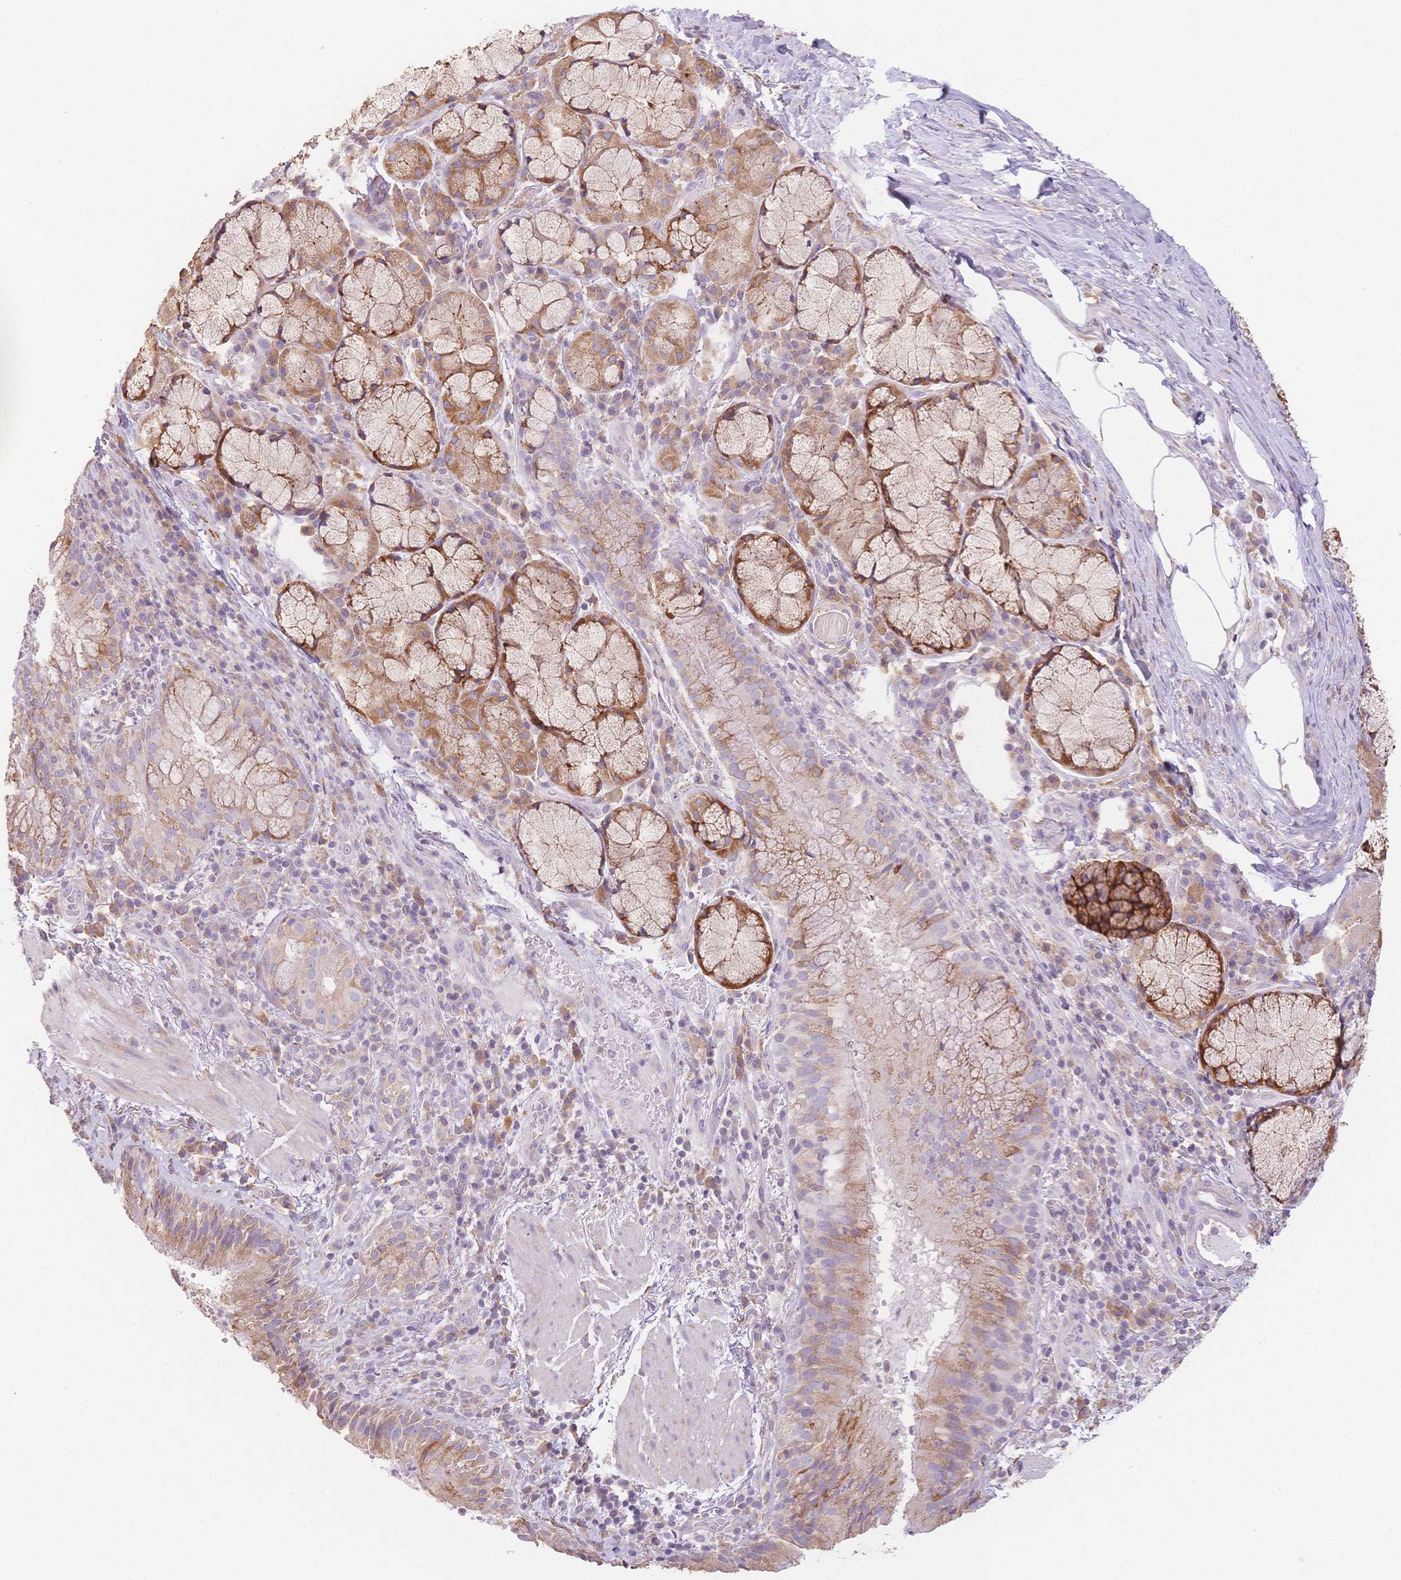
{"staining": {"intensity": "weak", "quantity": "25%-75%", "location": "cytoplasmic/membranous"}, "tissue": "bronchus", "cell_type": "Respiratory epithelial cells", "image_type": "normal", "snomed": [{"axis": "morphology", "description": "Normal tissue, NOS"}, {"axis": "topography", "description": "Lymph node"}, {"axis": "topography", "description": "Bronchus"}], "caption": "IHC (DAB) staining of normal human bronchus exhibits weak cytoplasmic/membranous protein staining in about 25%-75% of respiratory epithelial cells. The protein of interest is shown in brown color, while the nuclei are stained blue.", "gene": "HS3ST5", "patient": {"sex": "male", "age": 56}}